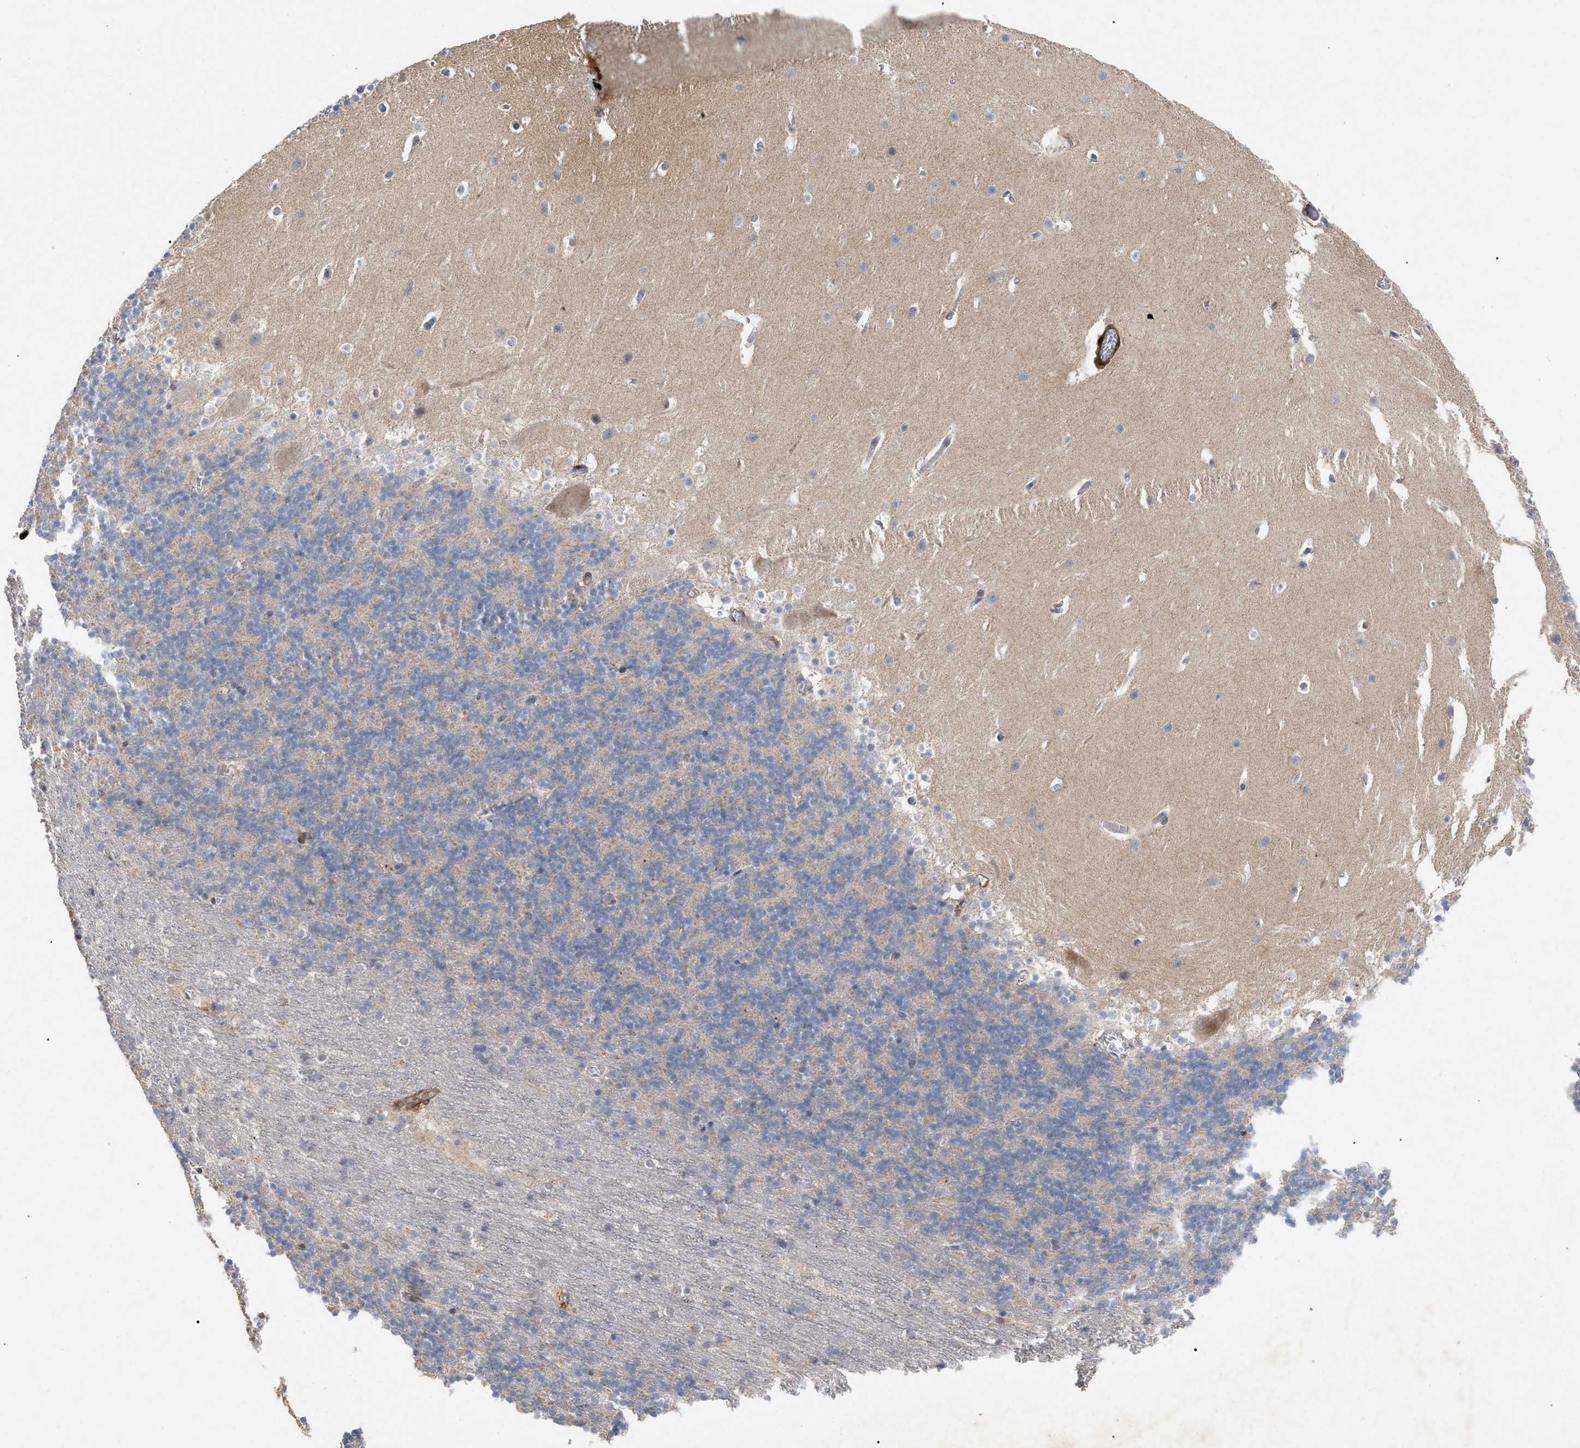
{"staining": {"intensity": "negative", "quantity": "none", "location": "none"}, "tissue": "cerebellum", "cell_type": "Cells in granular layer", "image_type": "normal", "snomed": [{"axis": "morphology", "description": "Normal tissue, NOS"}, {"axis": "topography", "description": "Cerebellum"}], "caption": "Immunohistochemistry of normal human cerebellum displays no positivity in cells in granular layer. (DAB (3,3'-diaminobenzidine) immunohistochemistry (IHC) with hematoxylin counter stain).", "gene": "ST6GALNAC6", "patient": {"sex": "male", "age": 45}}